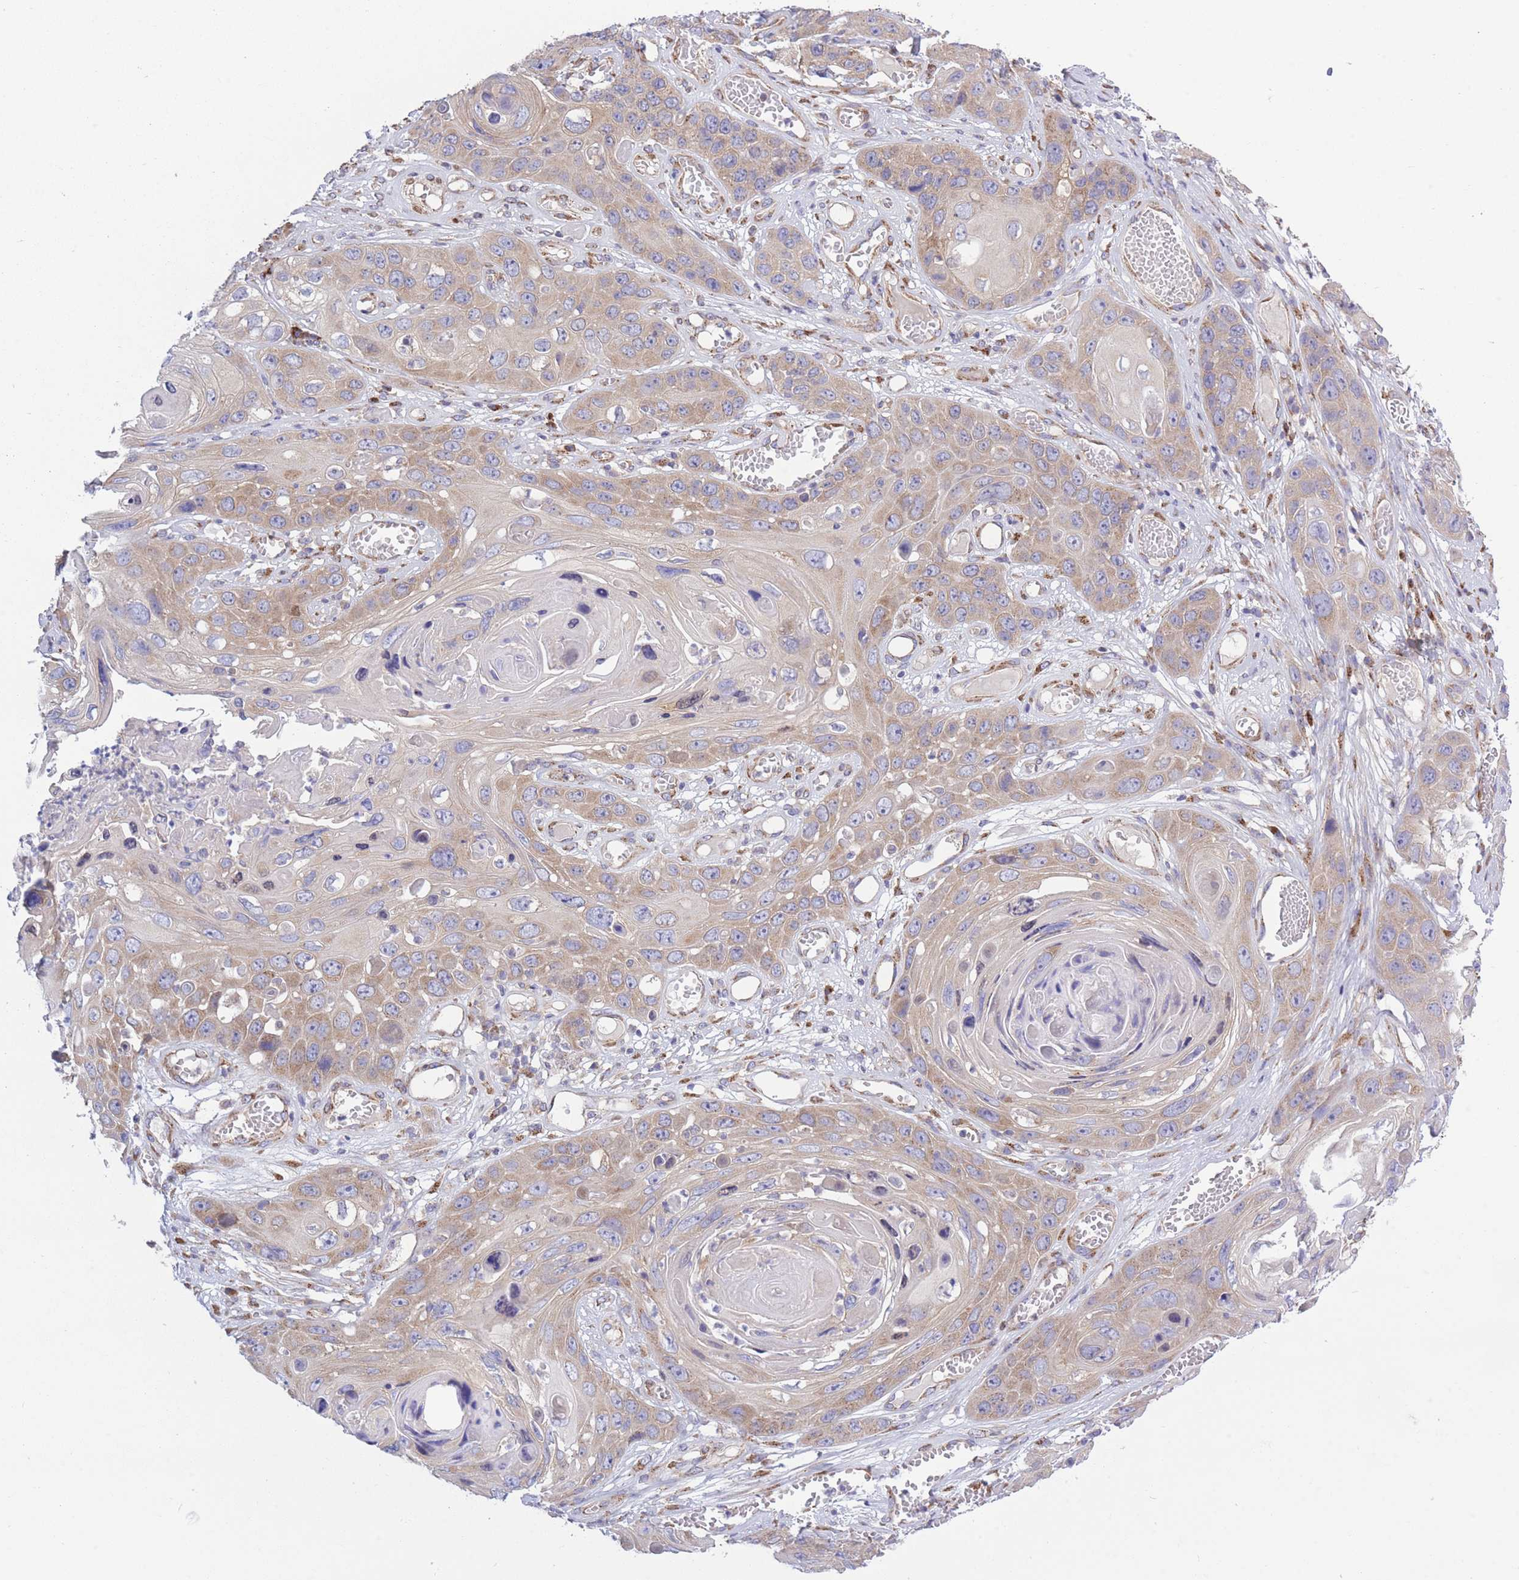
{"staining": {"intensity": "weak", "quantity": ">75%", "location": "cytoplasmic/membranous"}, "tissue": "skin cancer", "cell_type": "Tumor cells", "image_type": "cancer", "snomed": [{"axis": "morphology", "description": "Squamous cell carcinoma, NOS"}, {"axis": "topography", "description": "Skin"}], "caption": "IHC micrograph of neoplastic tissue: squamous cell carcinoma (skin) stained using immunohistochemistry (IHC) displays low levels of weak protein expression localized specifically in the cytoplasmic/membranous of tumor cells, appearing as a cytoplasmic/membranous brown color.", "gene": "COPG2", "patient": {"sex": "male", "age": 55}}